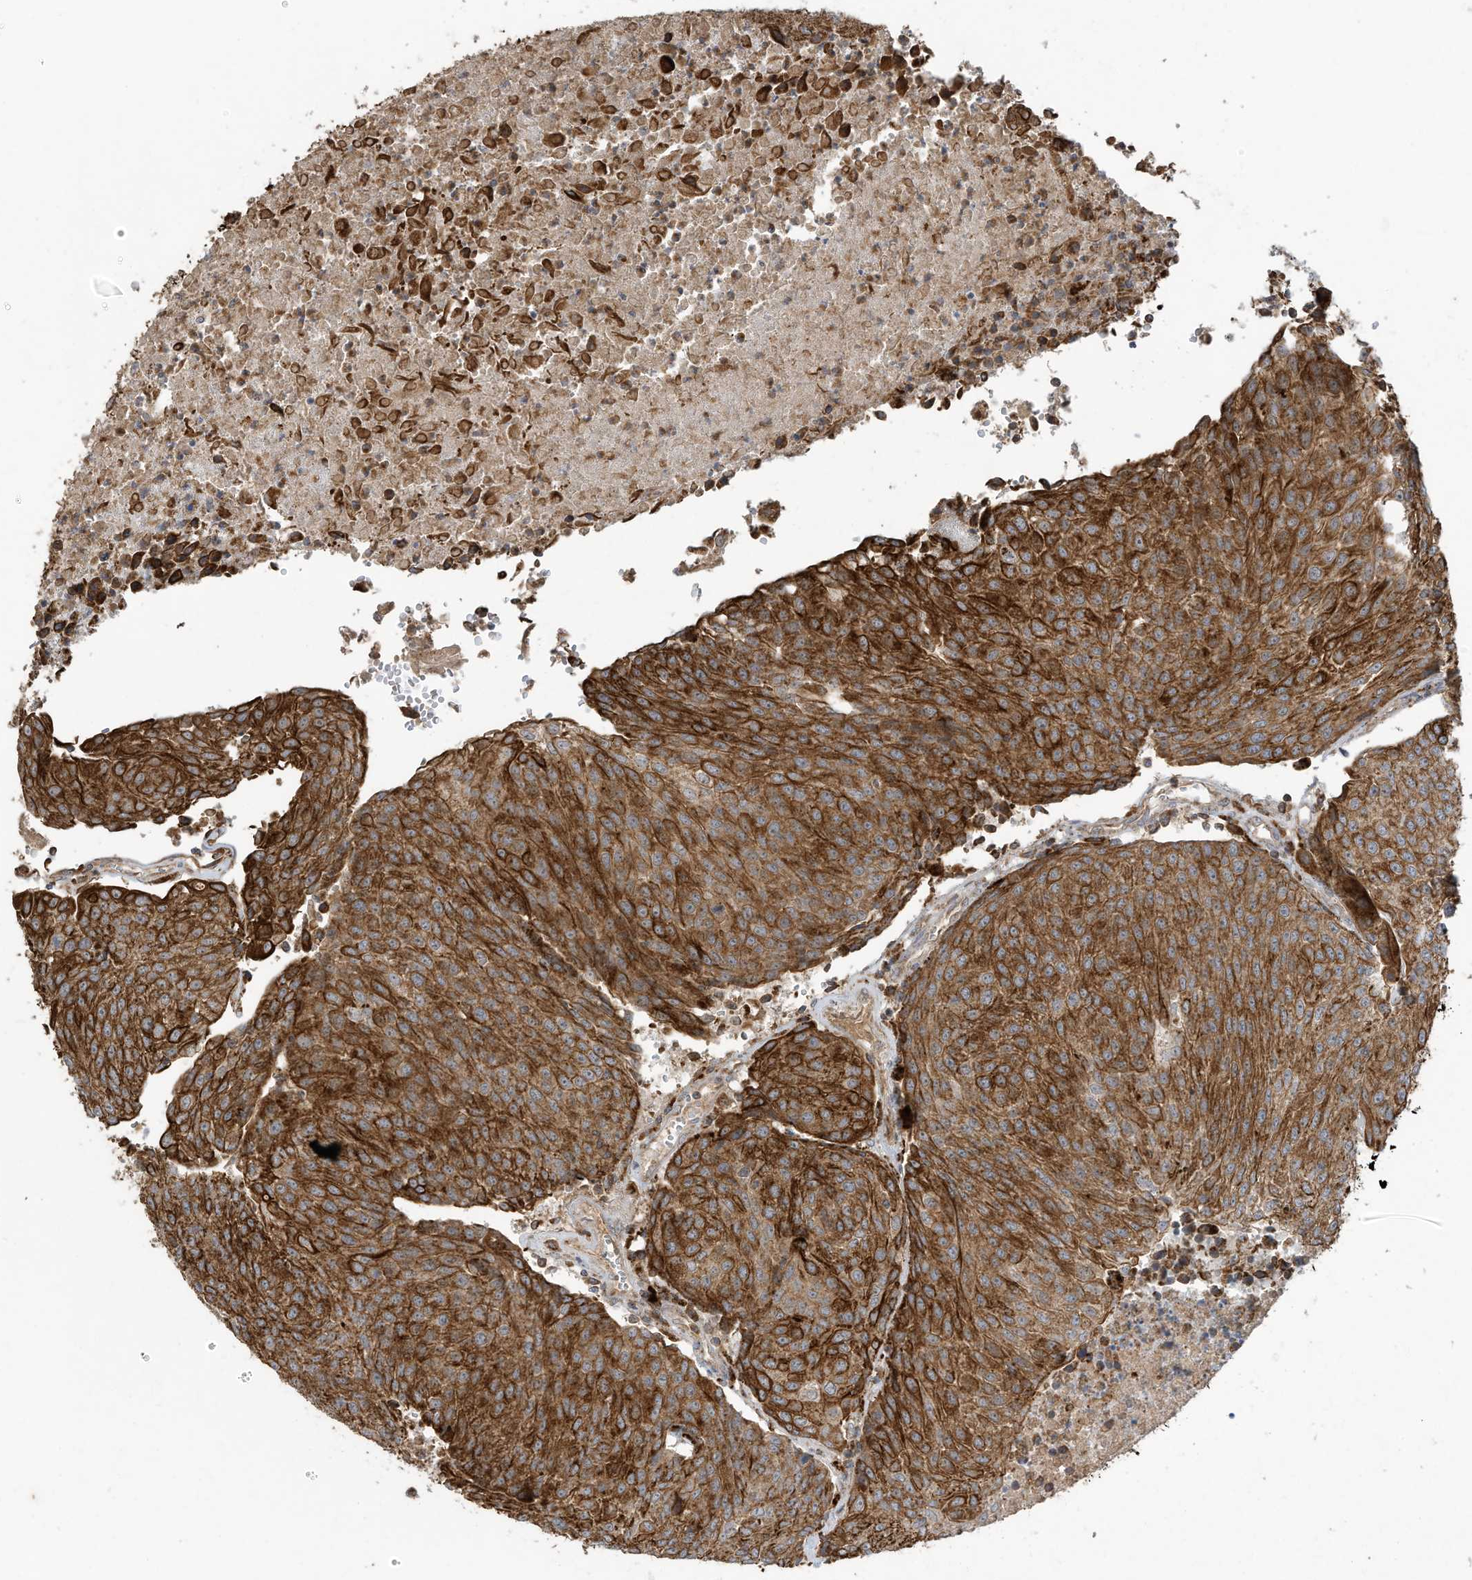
{"staining": {"intensity": "moderate", "quantity": ">75%", "location": "cytoplasmic/membranous"}, "tissue": "urothelial cancer", "cell_type": "Tumor cells", "image_type": "cancer", "snomed": [{"axis": "morphology", "description": "Urothelial carcinoma, High grade"}, {"axis": "topography", "description": "Urinary bladder"}], "caption": "DAB (3,3'-diaminobenzidine) immunohistochemical staining of high-grade urothelial carcinoma displays moderate cytoplasmic/membranous protein staining in approximately >75% of tumor cells. The protein of interest is stained brown, and the nuclei are stained in blue (DAB IHC with brightfield microscopy, high magnification).", "gene": "C2orf74", "patient": {"sex": "female", "age": 85}}